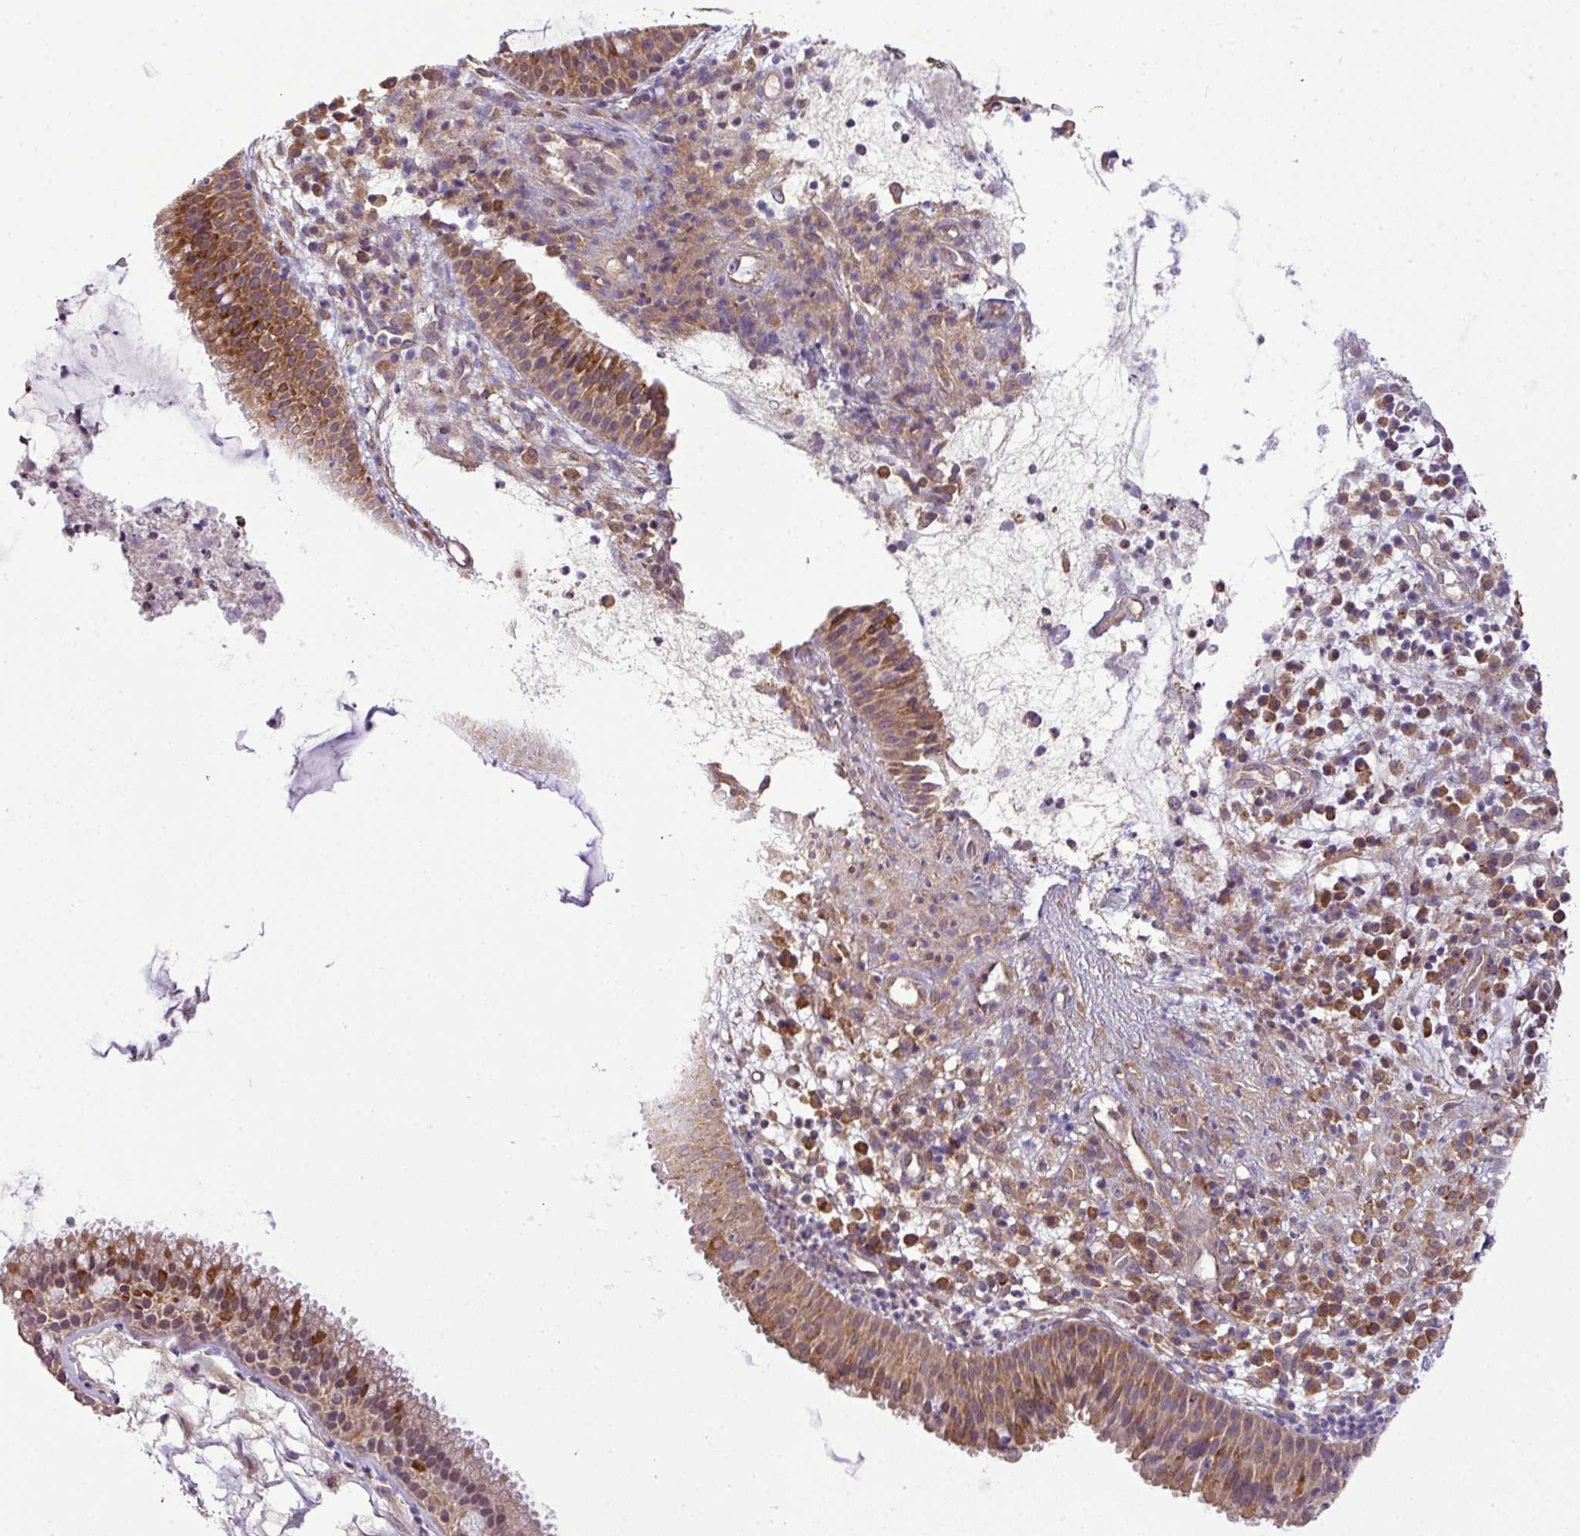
{"staining": {"intensity": "strong", "quantity": "25%-75%", "location": "cytoplasmic/membranous"}, "tissue": "nasopharynx", "cell_type": "Respiratory epithelial cells", "image_type": "normal", "snomed": [{"axis": "morphology", "description": "Normal tissue, NOS"}, {"axis": "topography", "description": "Nasopharynx"}], "caption": "Immunohistochemistry of normal nasopharynx reveals high levels of strong cytoplasmic/membranous positivity in about 25%-75% of respiratory epithelial cells.", "gene": "DNAAF4", "patient": {"sex": "male", "age": 21}}